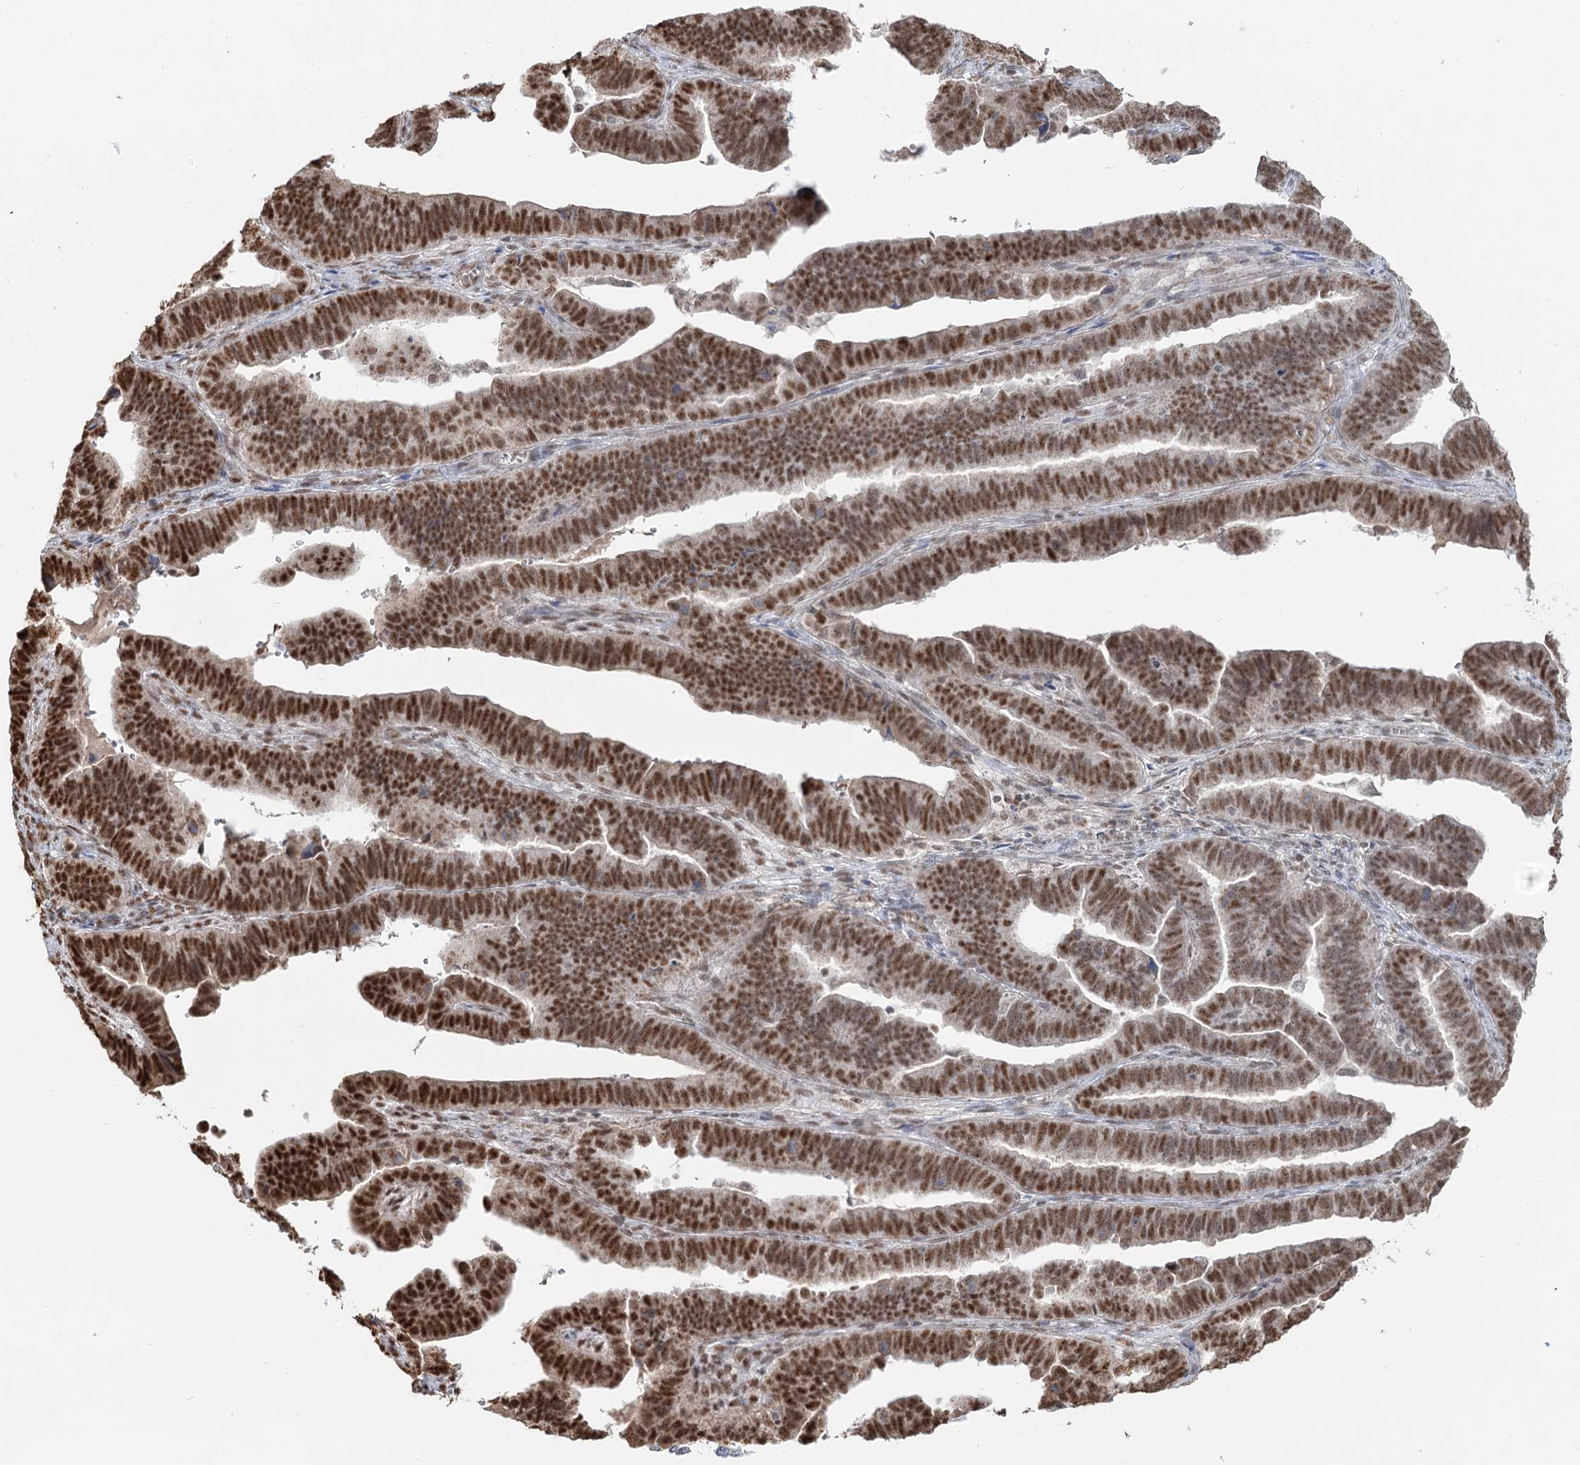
{"staining": {"intensity": "moderate", "quantity": ">75%", "location": "nuclear"}, "tissue": "endometrial cancer", "cell_type": "Tumor cells", "image_type": "cancer", "snomed": [{"axis": "morphology", "description": "Adenocarcinoma, NOS"}, {"axis": "topography", "description": "Endometrium"}], "caption": "Endometrial cancer stained with immunohistochemistry (IHC) demonstrates moderate nuclear expression in about >75% of tumor cells.", "gene": "GPALPP1", "patient": {"sex": "female", "age": 75}}